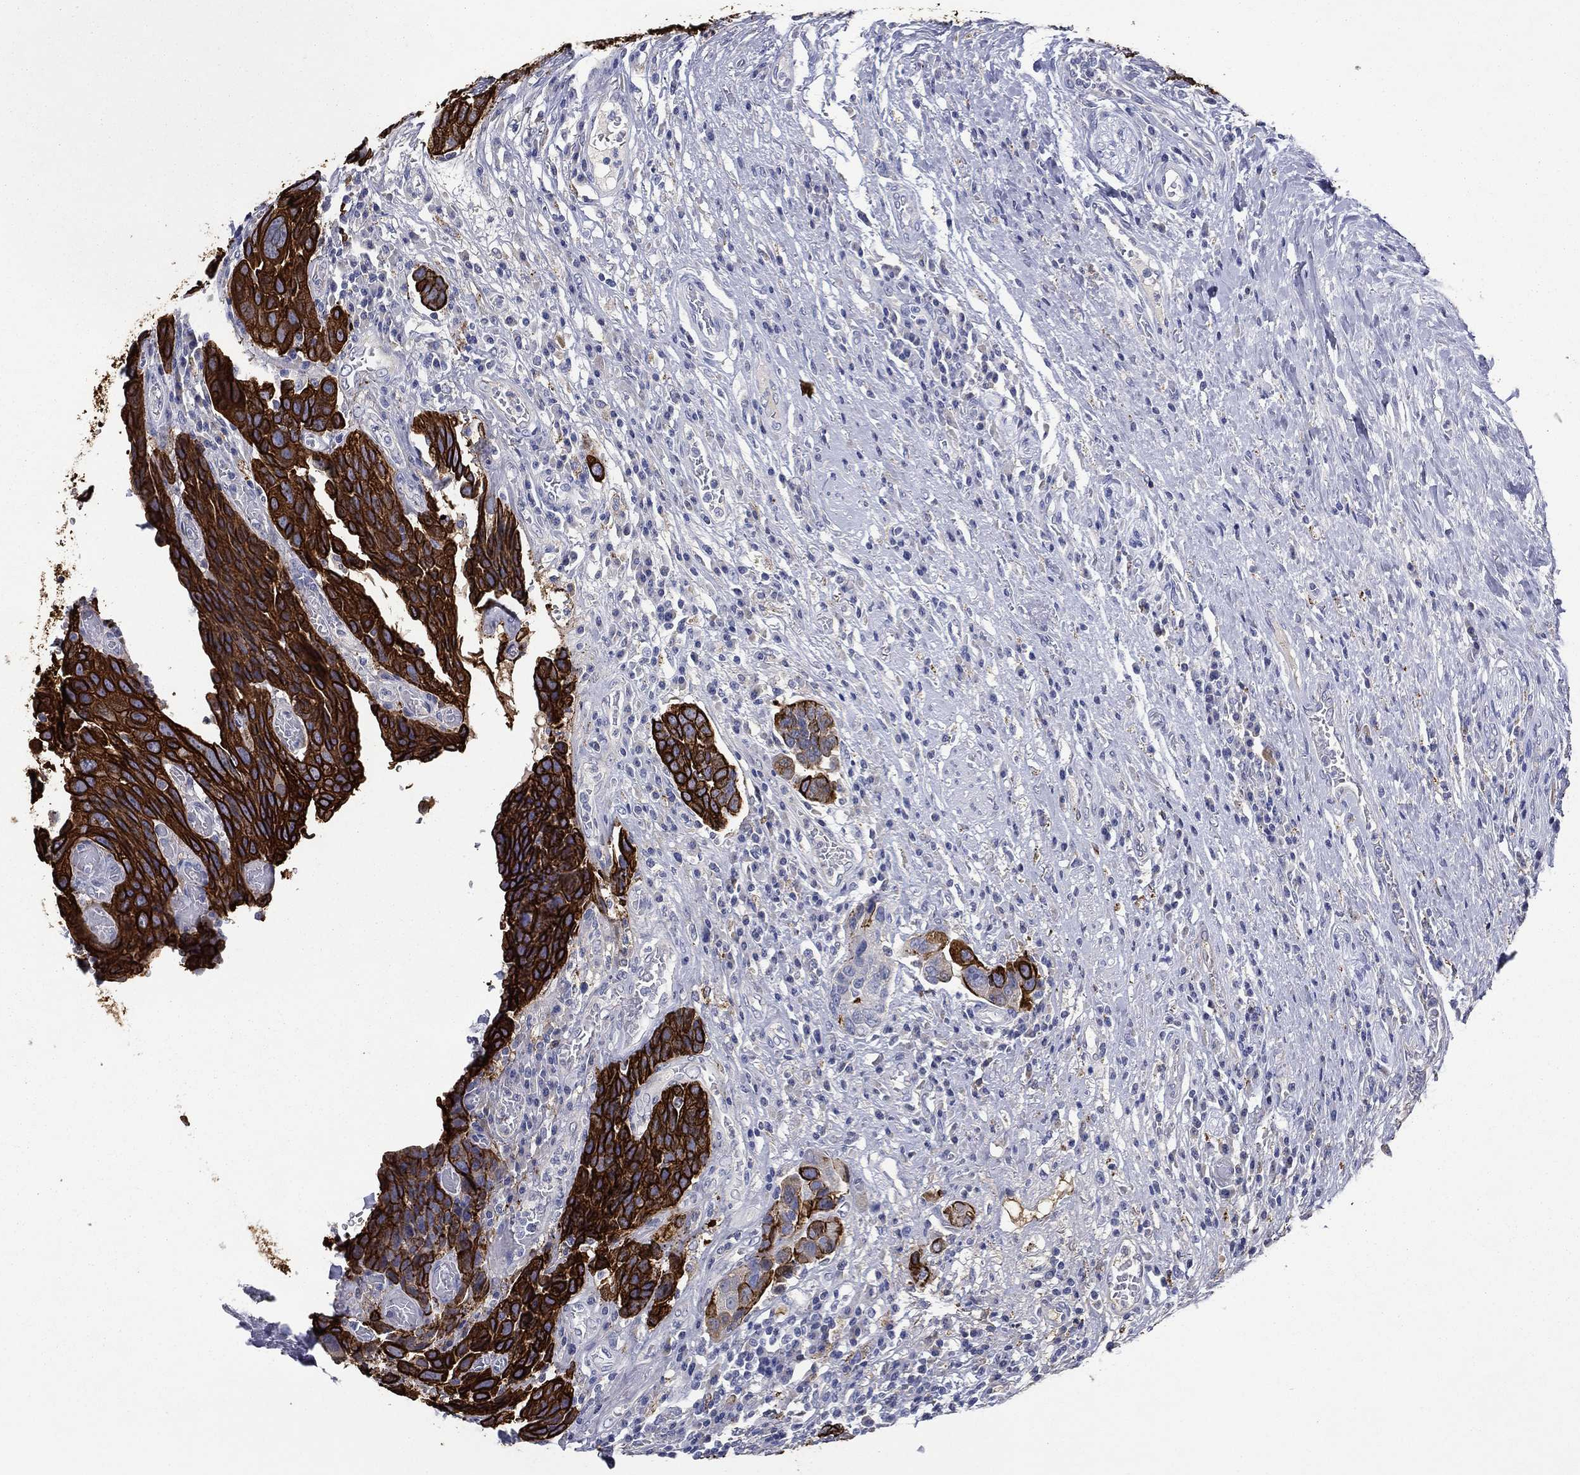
{"staining": {"intensity": "strong", "quantity": ">75%", "location": "cytoplasmic/membranous"}, "tissue": "urothelial cancer", "cell_type": "Tumor cells", "image_type": "cancer", "snomed": [{"axis": "morphology", "description": "Urothelial carcinoma, High grade"}, {"axis": "topography", "description": "Urinary bladder"}], "caption": "Tumor cells demonstrate high levels of strong cytoplasmic/membranous staining in about >75% of cells in urothelial carcinoma (high-grade).", "gene": "KRT7", "patient": {"sex": "female", "age": 70}}